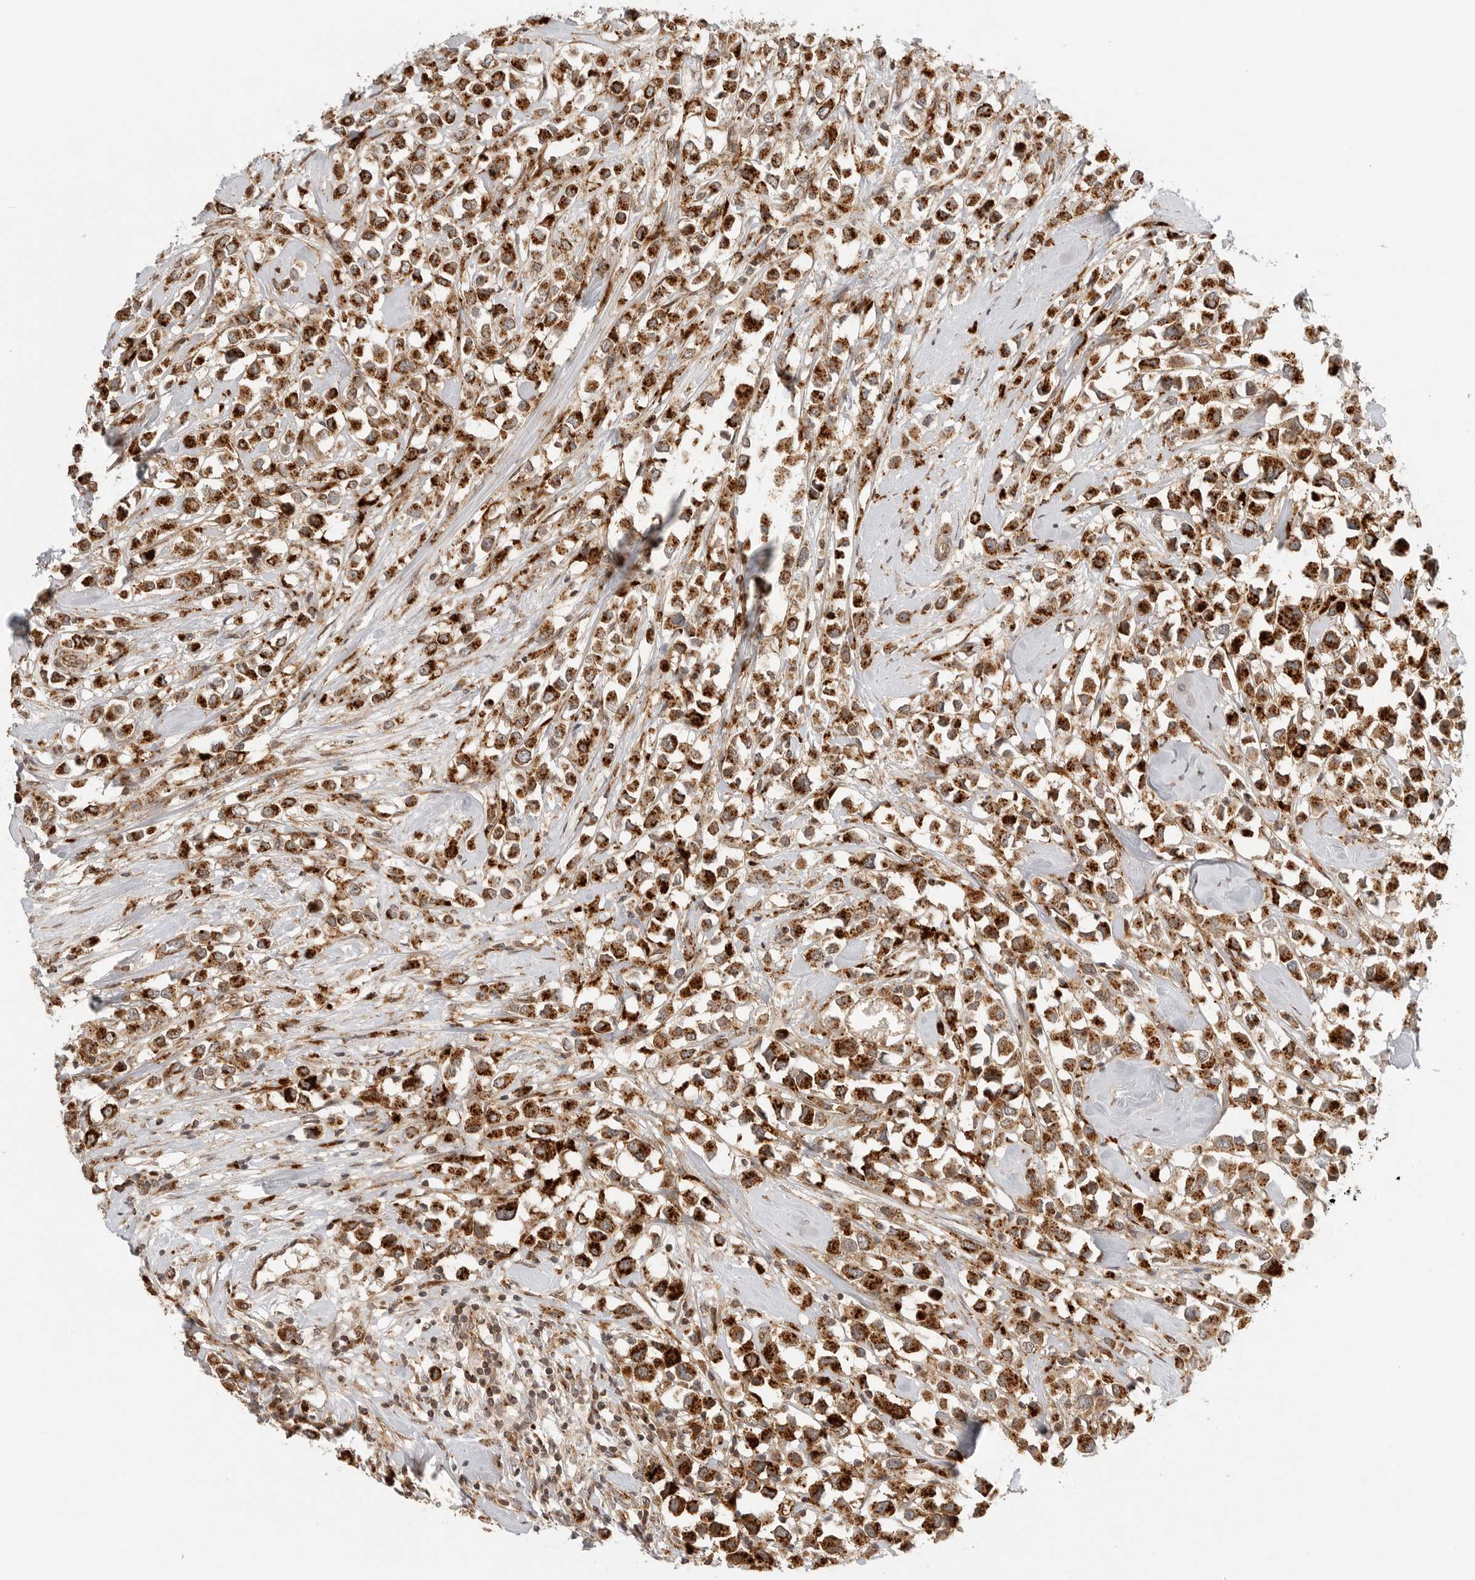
{"staining": {"intensity": "strong", "quantity": ">75%", "location": "cytoplasmic/membranous"}, "tissue": "breast cancer", "cell_type": "Tumor cells", "image_type": "cancer", "snomed": [{"axis": "morphology", "description": "Duct carcinoma"}, {"axis": "topography", "description": "Breast"}], "caption": "Immunohistochemical staining of human breast invasive ductal carcinoma reveals strong cytoplasmic/membranous protein expression in approximately >75% of tumor cells. The staining was performed using DAB, with brown indicating positive protein expression. Nuclei are stained blue with hematoxylin.", "gene": "IDUA", "patient": {"sex": "female", "age": 61}}